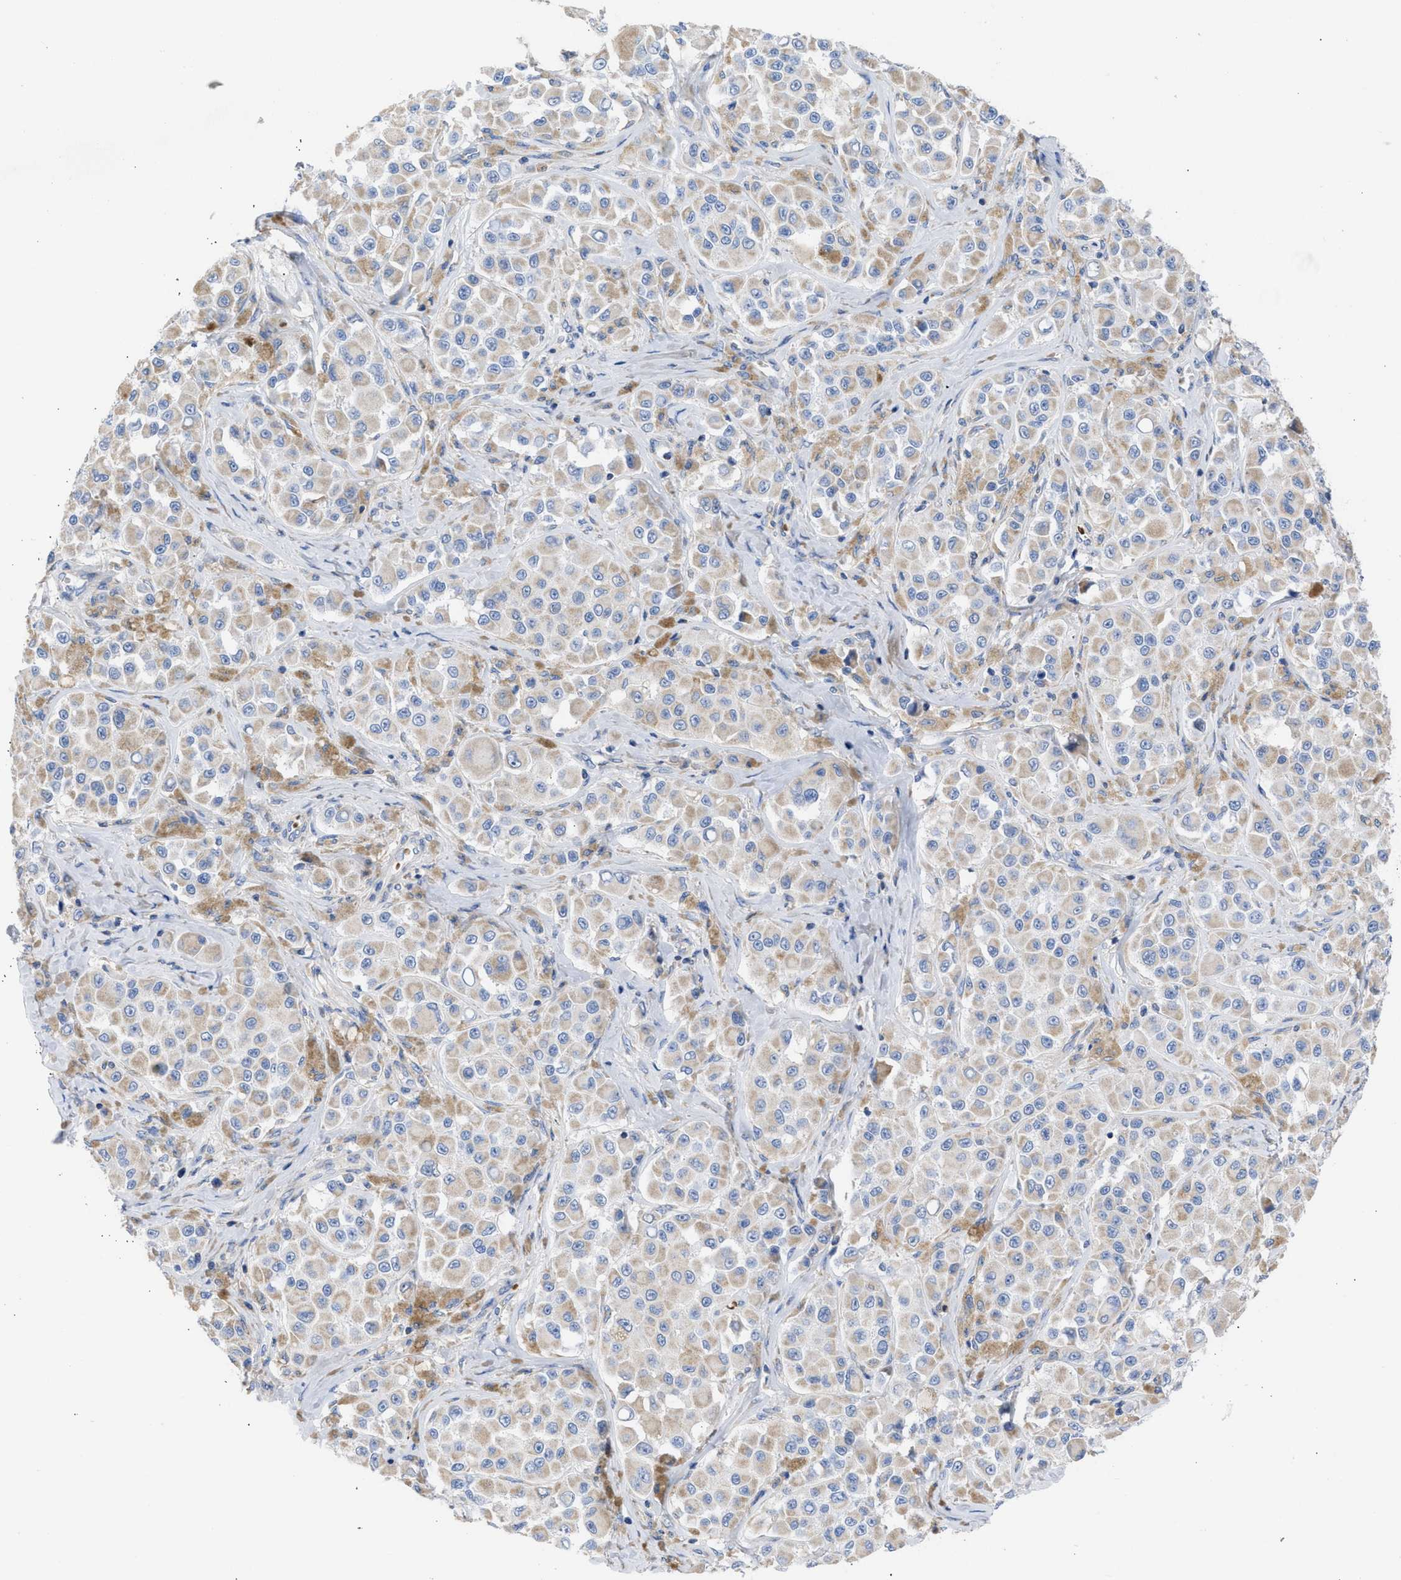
{"staining": {"intensity": "moderate", "quantity": "<25%", "location": "cytoplasmic/membranous"}, "tissue": "melanoma", "cell_type": "Tumor cells", "image_type": "cancer", "snomed": [{"axis": "morphology", "description": "Malignant melanoma, NOS"}, {"axis": "topography", "description": "Skin"}], "caption": "IHC (DAB) staining of malignant melanoma shows moderate cytoplasmic/membranous protein expression in approximately <25% of tumor cells.", "gene": "BTG3", "patient": {"sex": "male", "age": 84}}